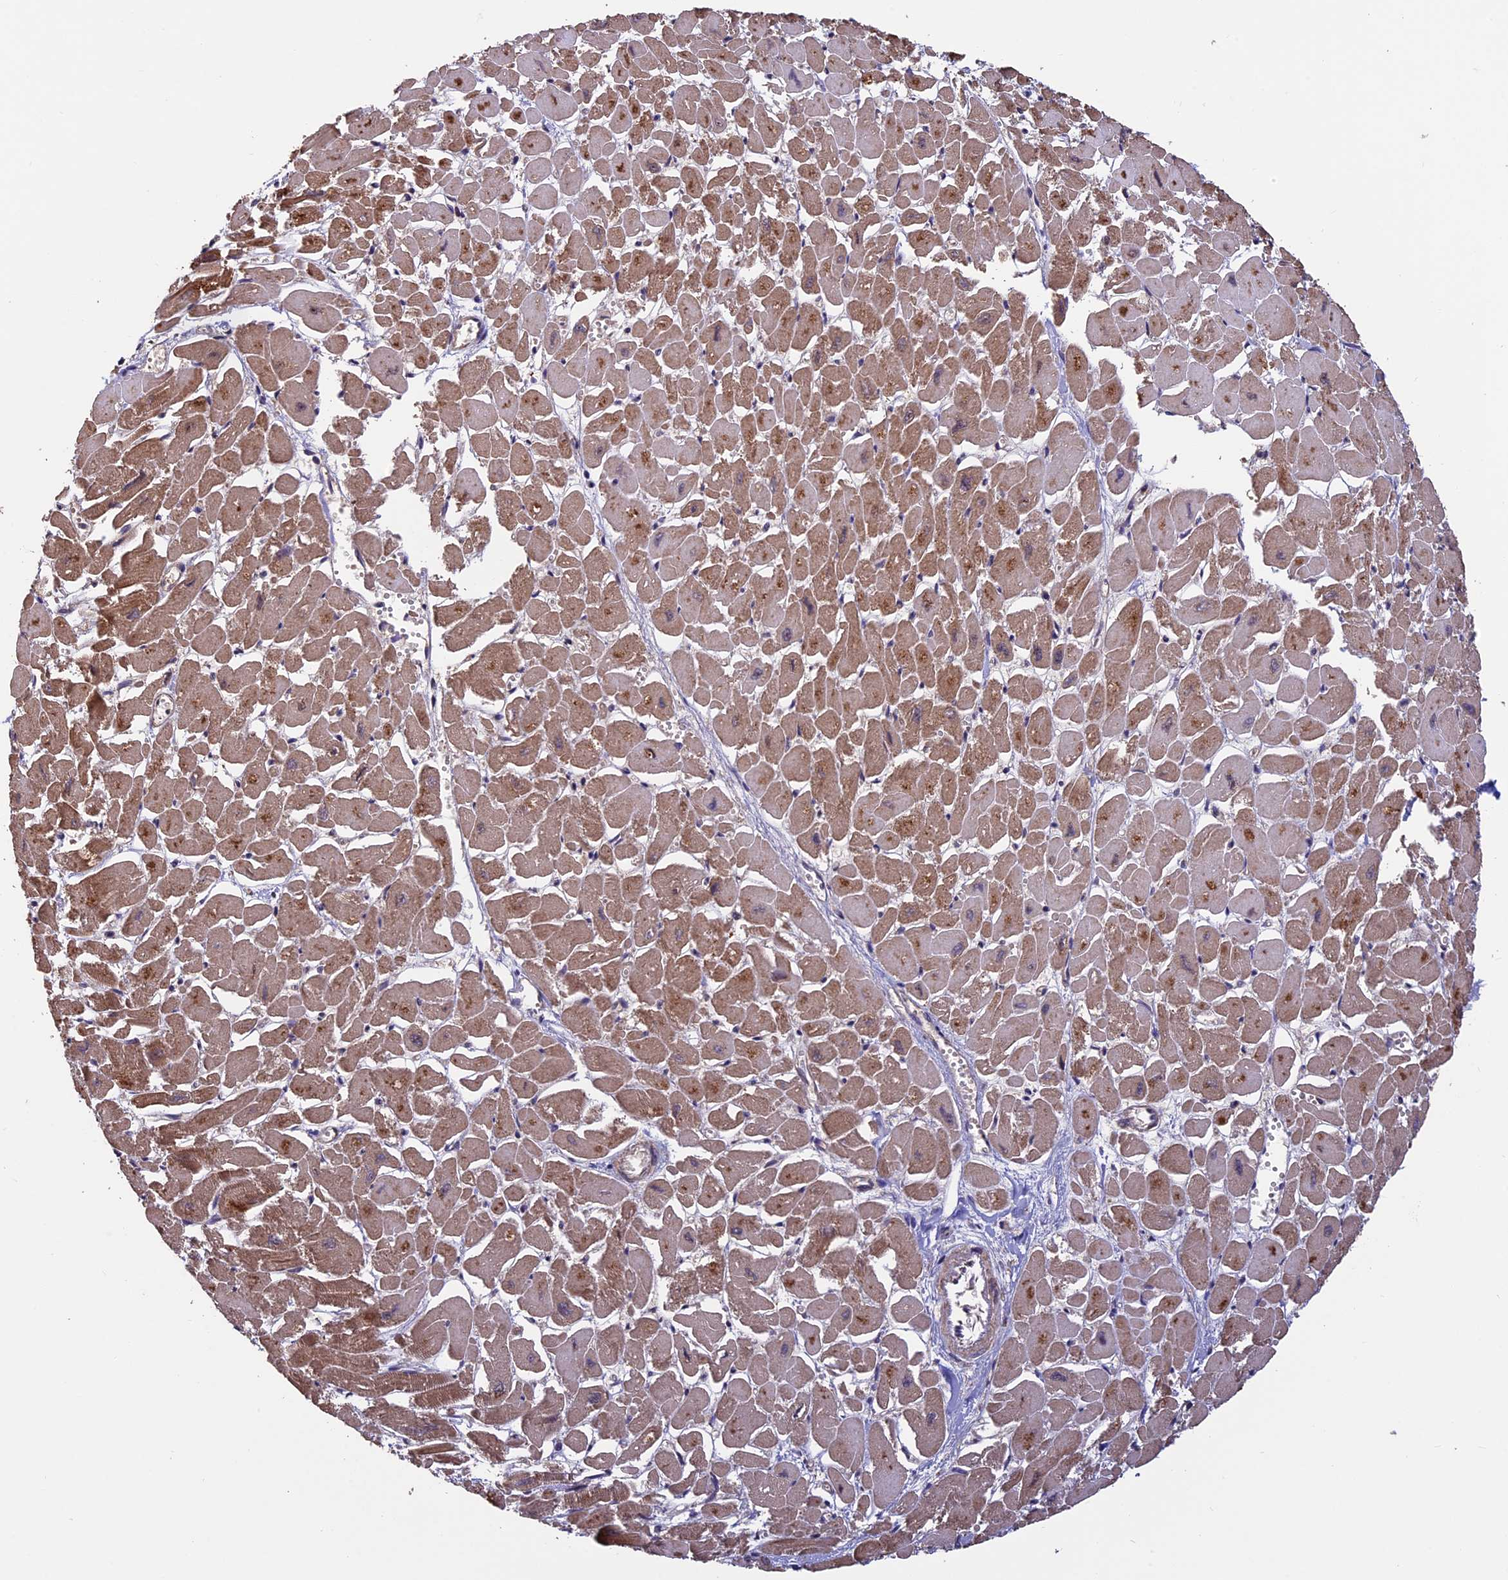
{"staining": {"intensity": "moderate", "quantity": ">75%", "location": "cytoplasmic/membranous"}, "tissue": "heart muscle", "cell_type": "Cardiomyocytes", "image_type": "normal", "snomed": [{"axis": "morphology", "description": "Normal tissue, NOS"}, {"axis": "topography", "description": "Heart"}], "caption": "Immunohistochemistry micrograph of normal heart muscle: heart muscle stained using immunohistochemistry (IHC) displays medium levels of moderate protein expression localized specifically in the cytoplasmic/membranous of cardiomyocytes, appearing as a cytoplasmic/membranous brown color.", "gene": "PKD2L2", "patient": {"sex": "male", "age": 54}}